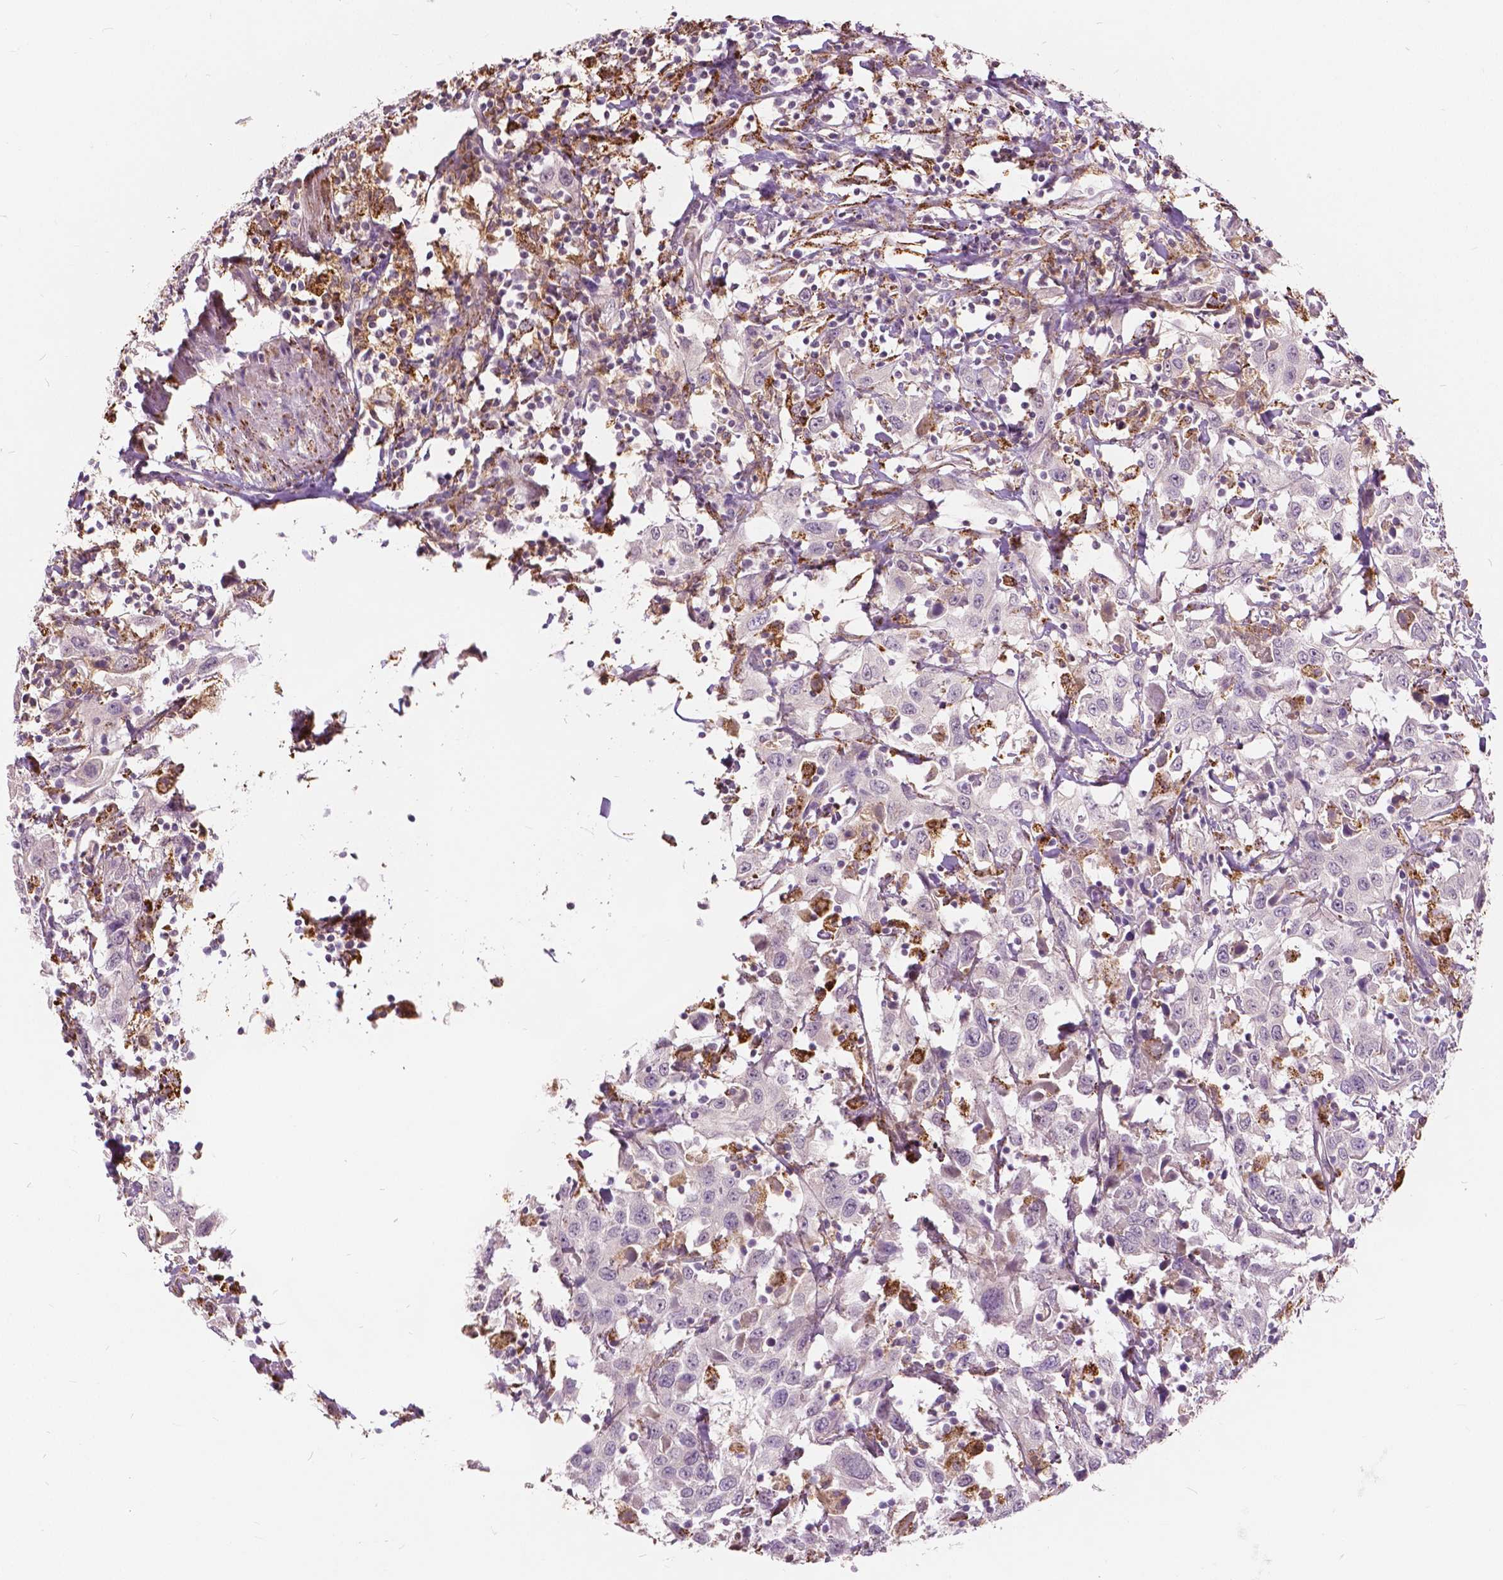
{"staining": {"intensity": "negative", "quantity": "none", "location": "none"}, "tissue": "urothelial cancer", "cell_type": "Tumor cells", "image_type": "cancer", "snomed": [{"axis": "morphology", "description": "Urothelial carcinoma, High grade"}, {"axis": "topography", "description": "Urinary bladder"}], "caption": "Photomicrograph shows no protein staining in tumor cells of urothelial cancer tissue.", "gene": "DLX6", "patient": {"sex": "male", "age": 61}}